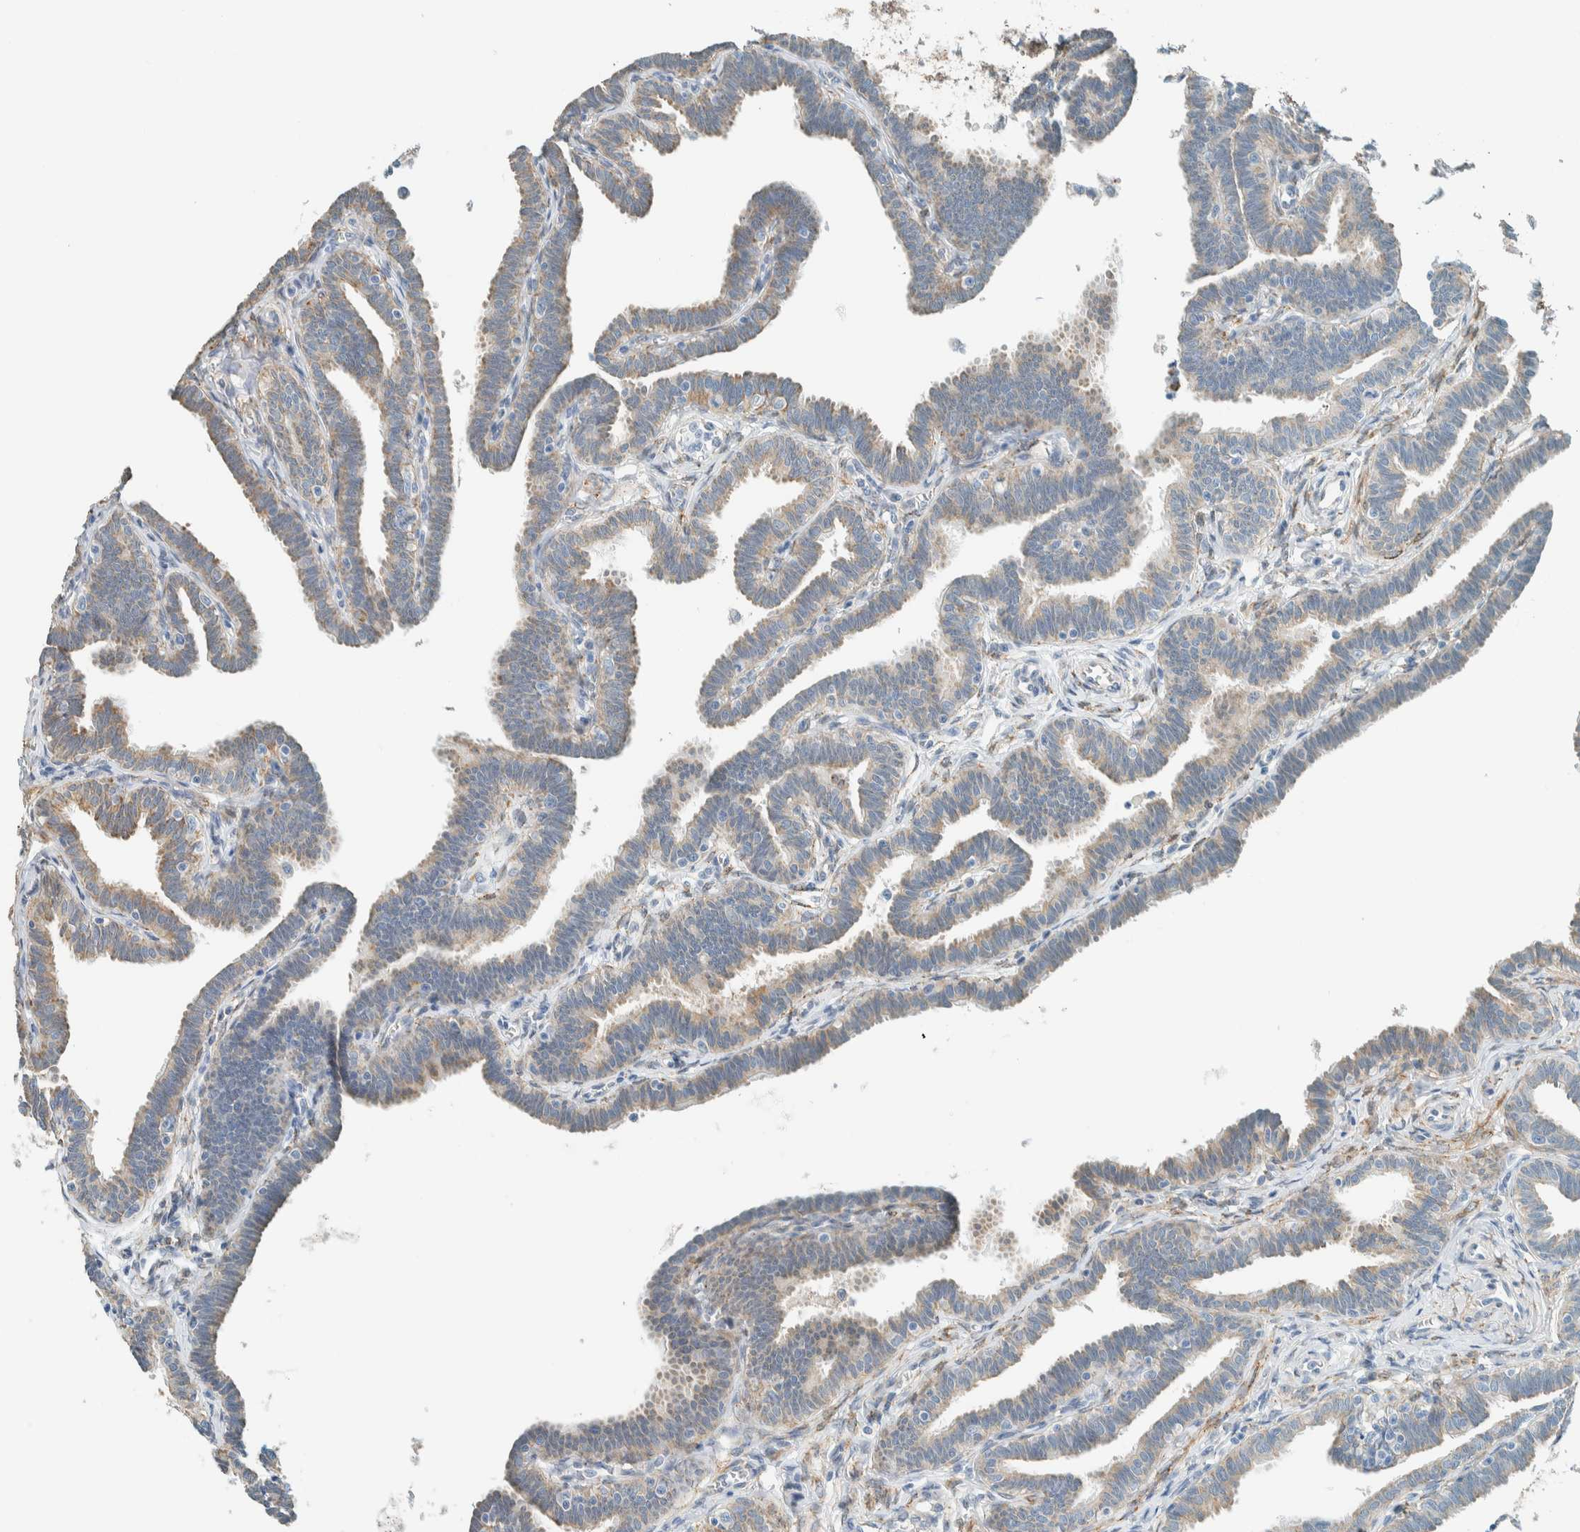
{"staining": {"intensity": "weak", "quantity": ">75%", "location": "cytoplasmic/membranous"}, "tissue": "fallopian tube", "cell_type": "Glandular cells", "image_type": "normal", "snomed": [{"axis": "morphology", "description": "Normal tissue, NOS"}, {"axis": "topography", "description": "Fallopian tube"}, {"axis": "topography", "description": "Ovary"}], "caption": "IHC of benign fallopian tube displays low levels of weak cytoplasmic/membranous positivity in about >75% of glandular cells.", "gene": "ALDH7A1", "patient": {"sex": "female", "age": 23}}